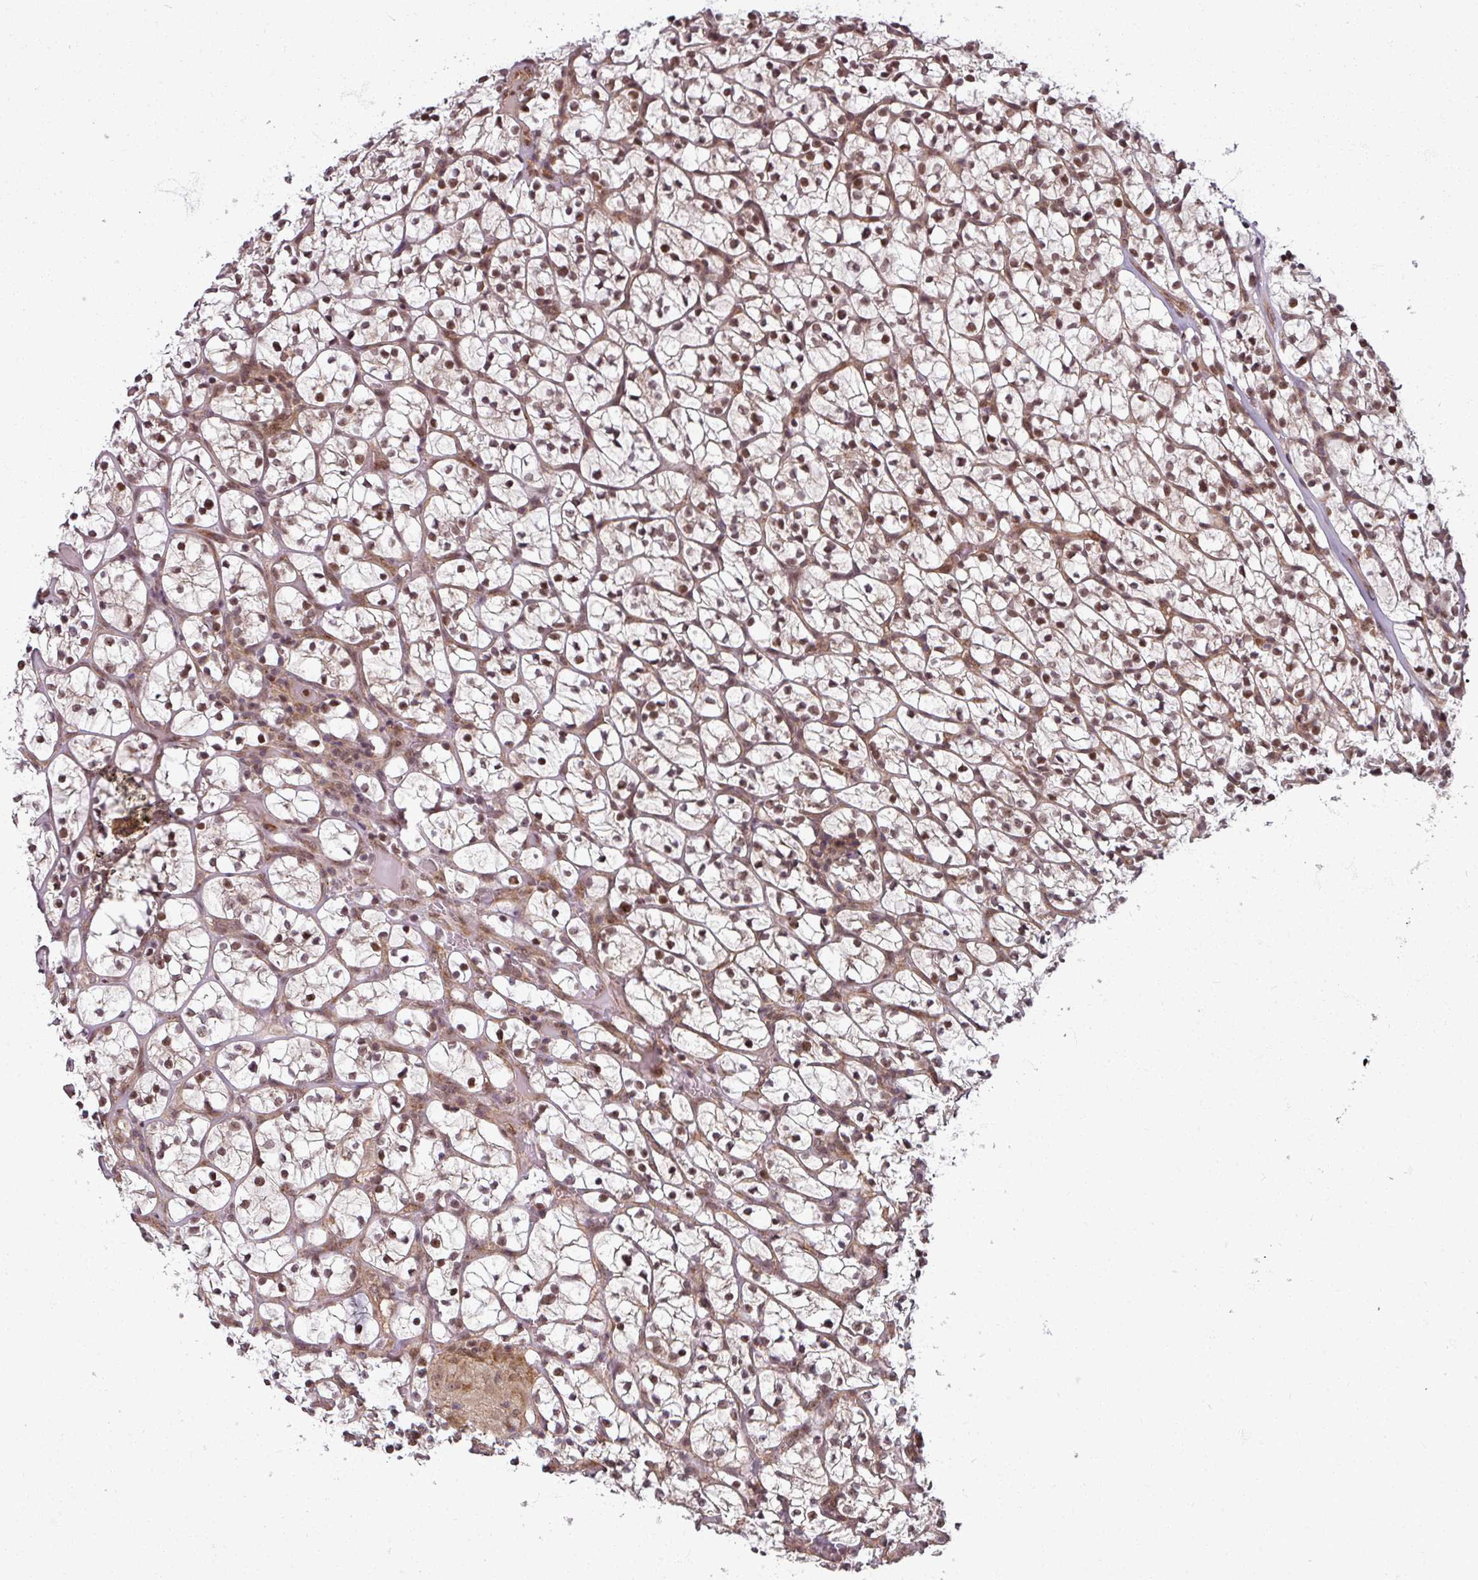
{"staining": {"intensity": "moderate", "quantity": ">75%", "location": "nuclear"}, "tissue": "renal cancer", "cell_type": "Tumor cells", "image_type": "cancer", "snomed": [{"axis": "morphology", "description": "Adenocarcinoma, NOS"}, {"axis": "topography", "description": "Kidney"}], "caption": "Moderate nuclear staining for a protein is appreciated in approximately >75% of tumor cells of renal cancer (adenocarcinoma) using immunohistochemistry.", "gene": "SWI5", "patient": {"sex": "female", "age": 64}}